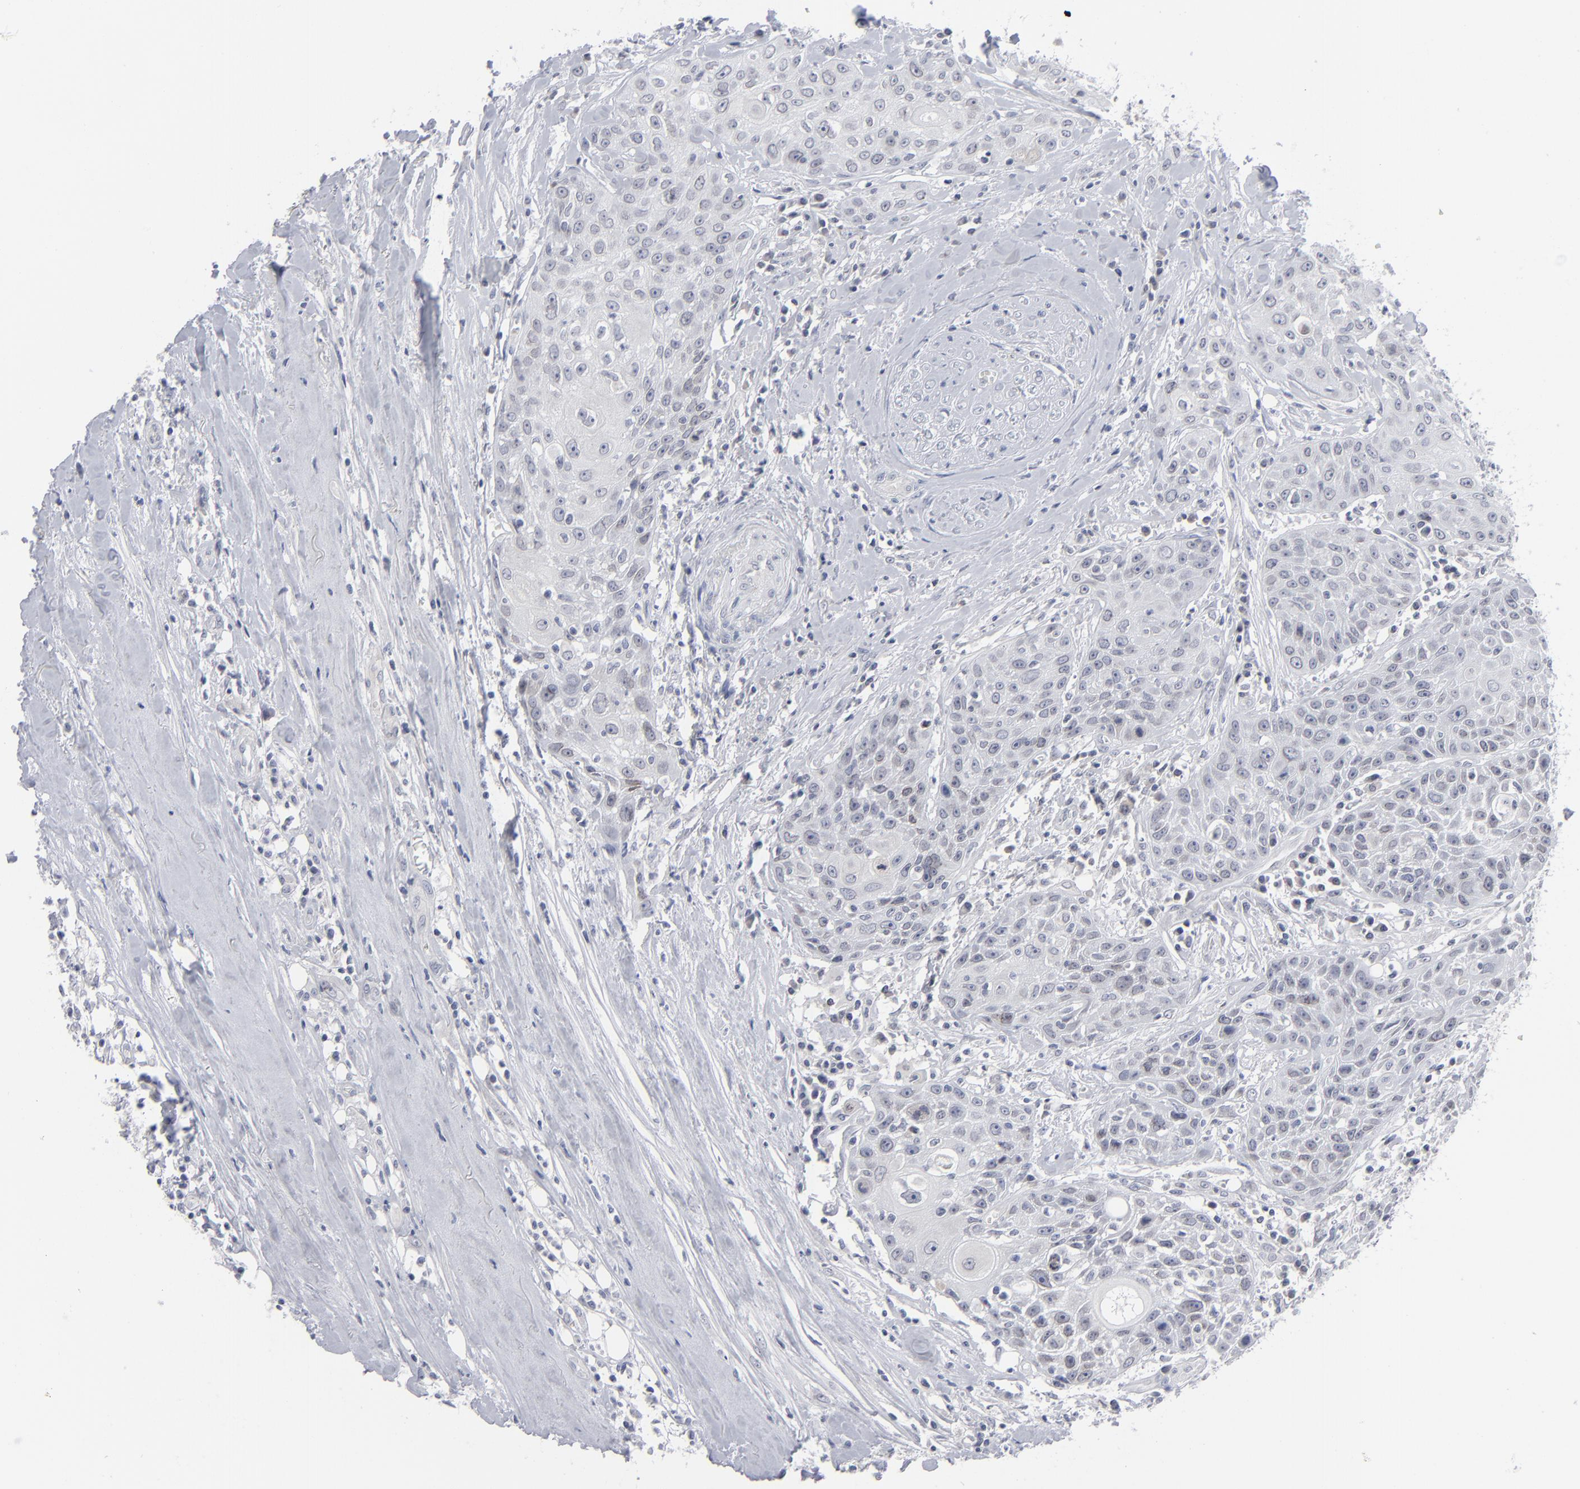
{"staining": {"intensity": "negative", "quantity": "none", "location": "none"}, "tissue": "head and neck cancer", "cell_type": "Tumor cells", "image_type": "cancer", "snomed": [{"axis": "morphology", "description": "Squamous cell carcinoma, NOS"}, {"axis": "topography", "description": "Oral tissue"}, {"axis": "topography", "description": "Head-Neck"}], "caption": "This is an immunohistochemistry micrograph of squamous cell carcinoma (head and neck). There is no expression in tumor cells.", "gene": "NUP88", "patient": {"sex": "female", "age": 82}}